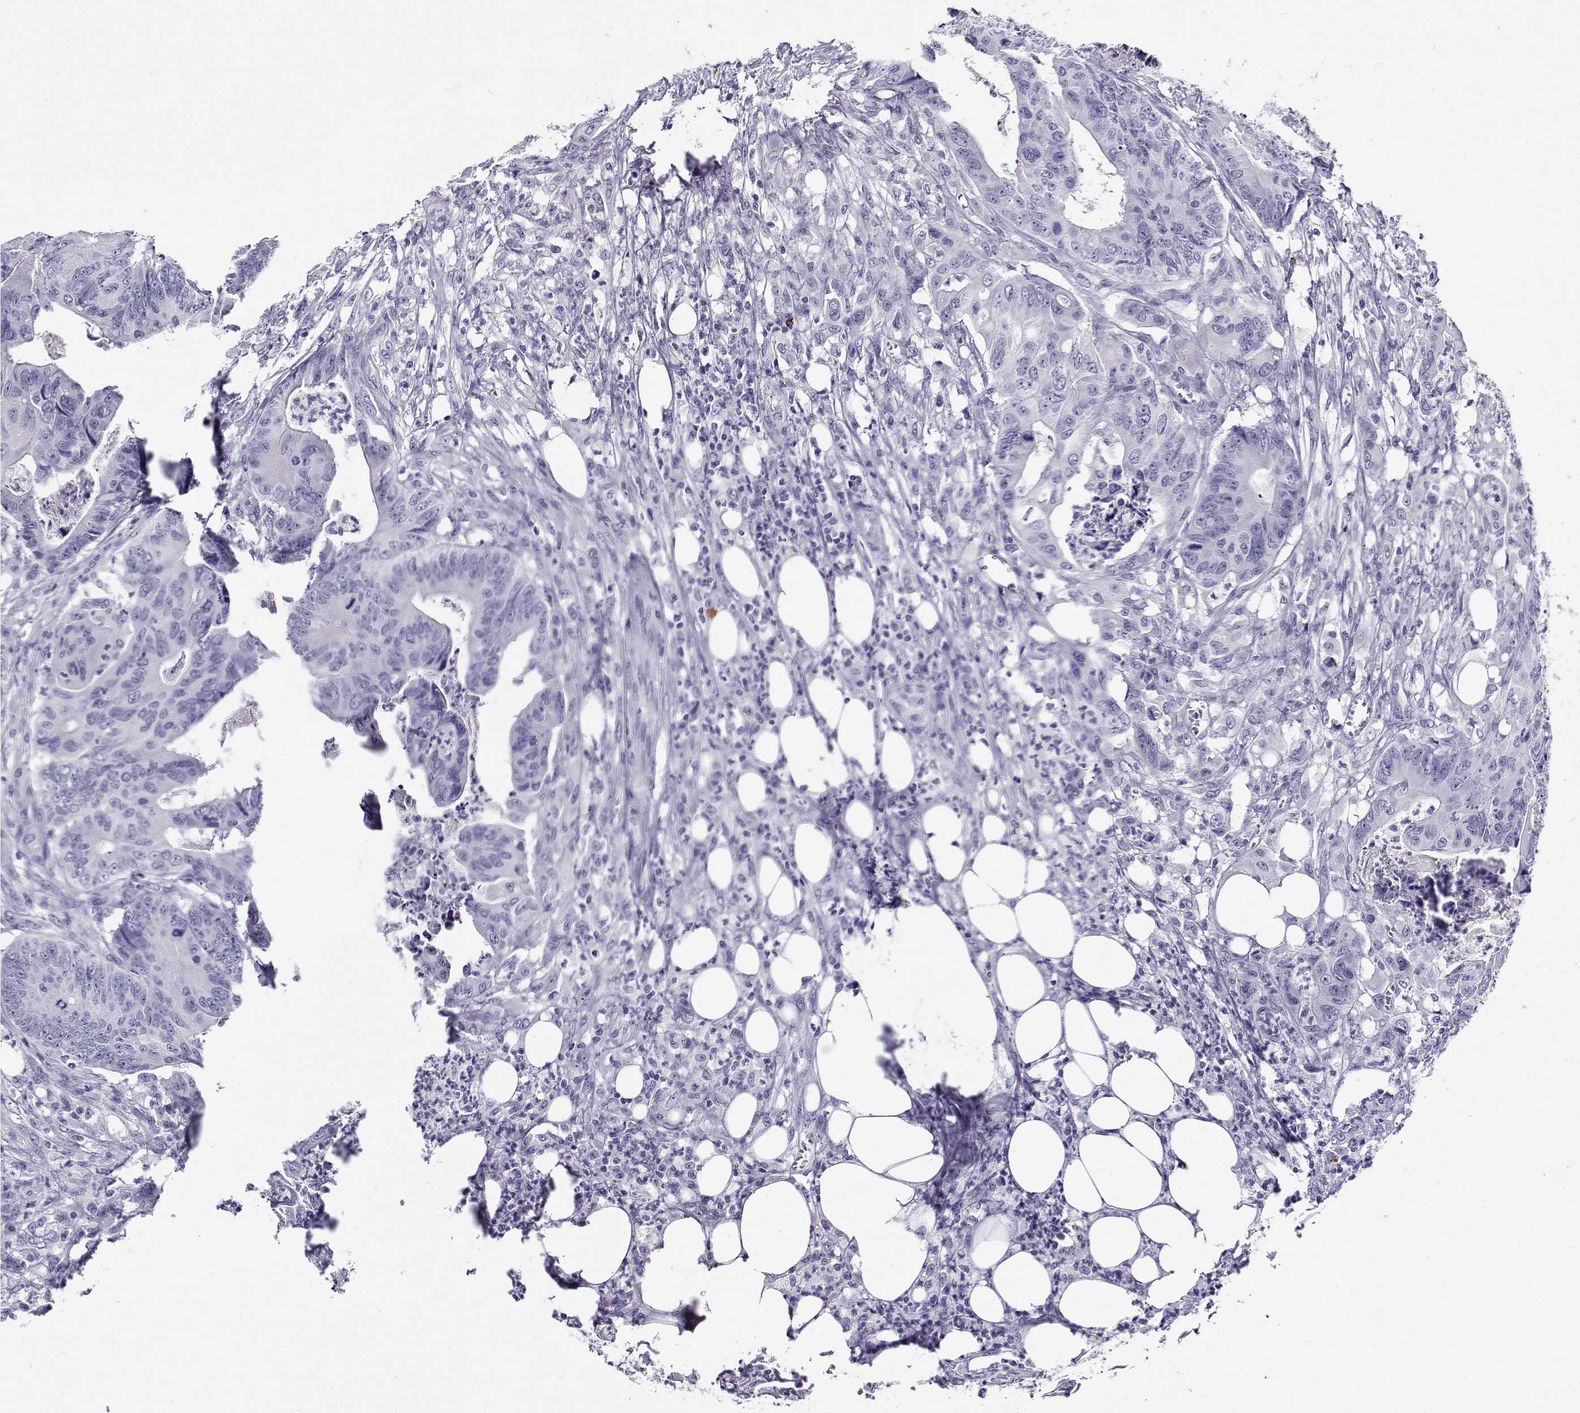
{"staining": {"intensity": "negative", "quantity": "none", "location": "none"}, "tissue": "colorectal cancer", "cell_type": "Tumor cells", "image_type": "cancer", "snomed": [{"axis": "morphology", "description": "Adenocarcinoma, NOS"}, {"axis": "topography", "description": "Colon"}], "caption": "Immunohistochemical staining of colorectal cancer (adenocarcinoma) exhibits no significant expression in tumor cells. (DAB (3,3'-diaminobenzidine) immunohistochemistry visualized using brightfield microscopy, high magnification).", "gene": "CABS1", "patient": {"sex": "male", "age": 84}}